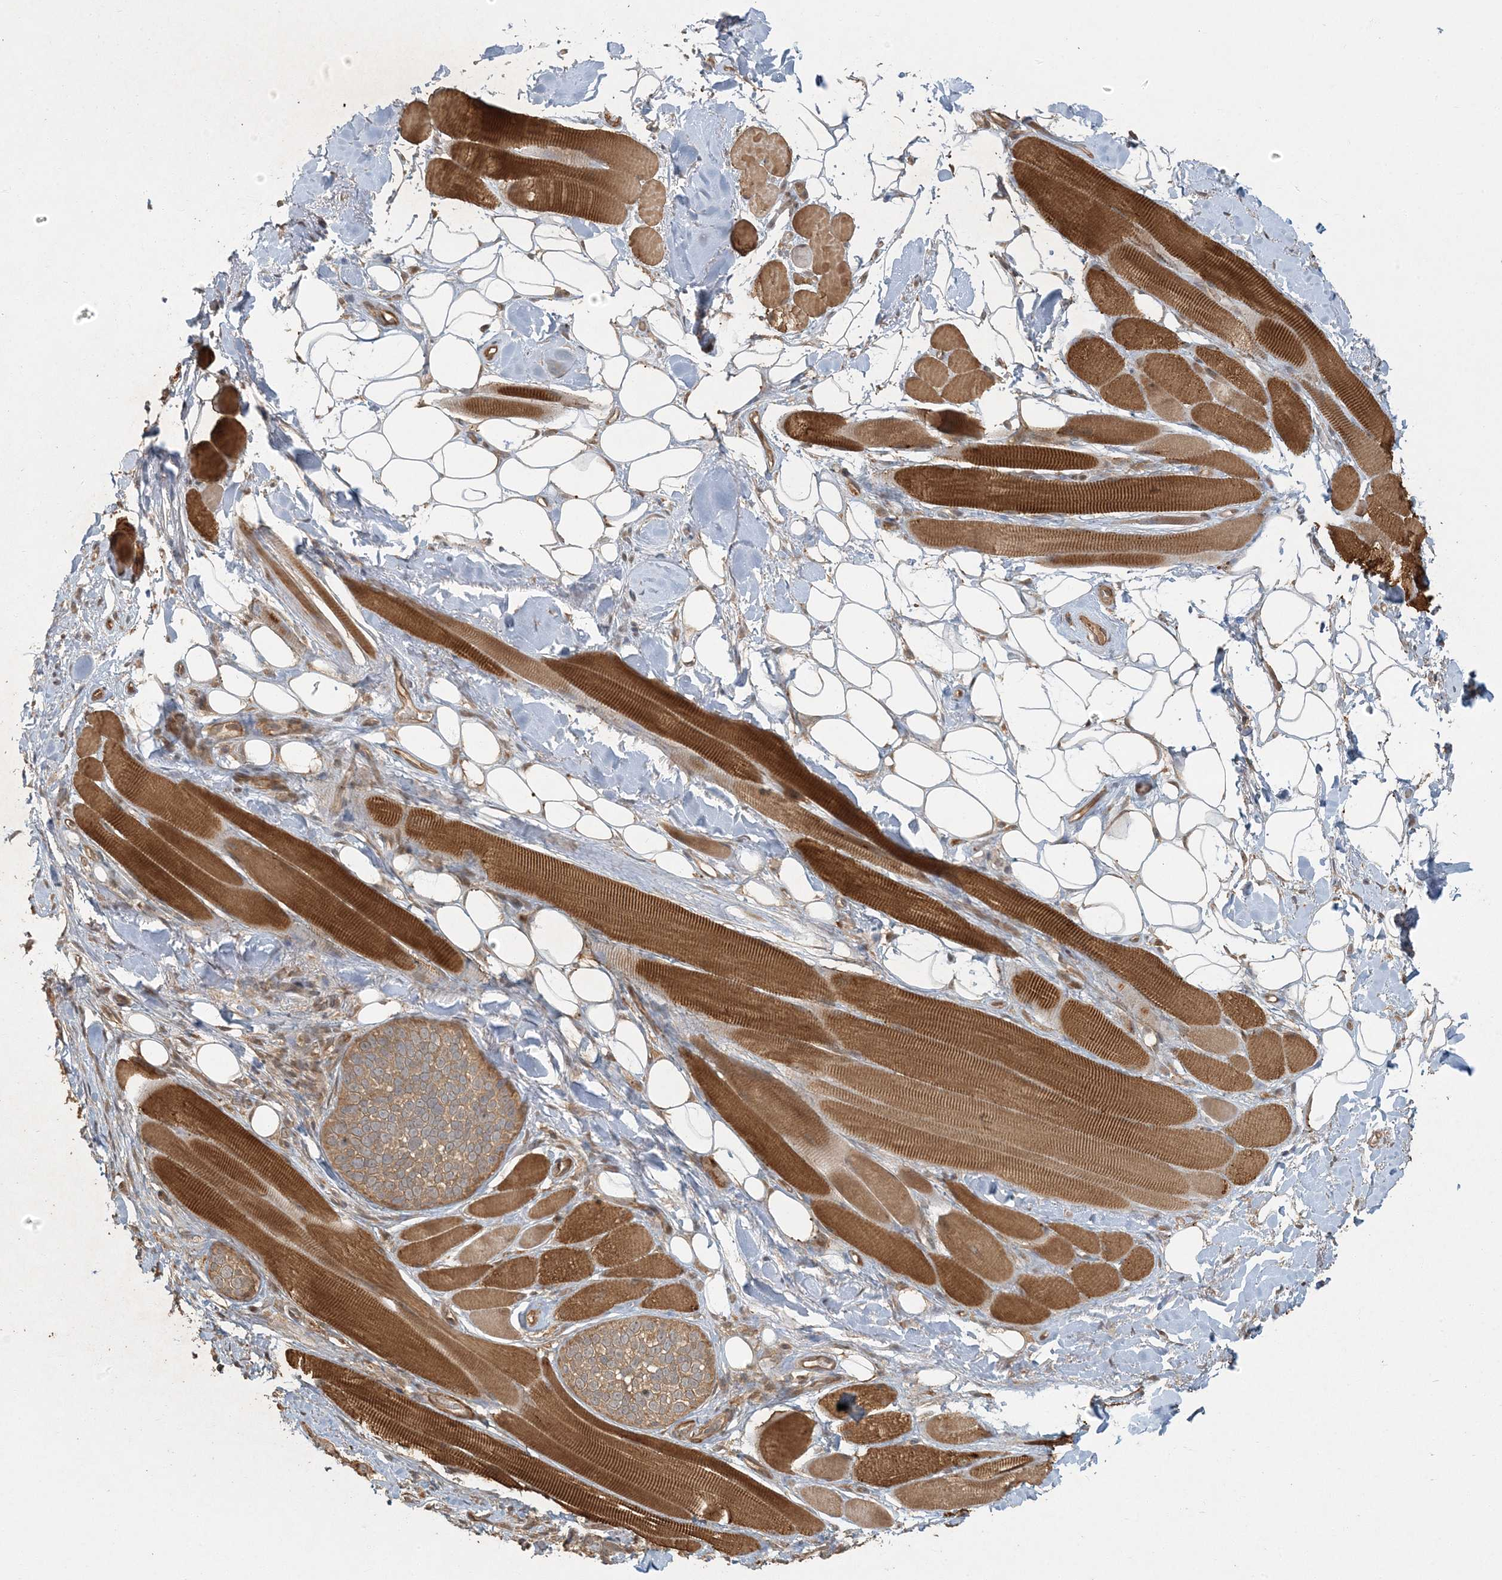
{"staining": {"intensity": "moderate", "quantity": ">75%", "location": "cytoplasmic/membranous"}, "tissue": "skin cancer", "cell_type": "Tumor cells", "image_type": "cancer", "snomed": [{"axis": "morphology", "description": "Basal cell carcinoma"}, {"axis": "topography", "description": "Skin"}], "caption": "Tumor cells demonstrate medium levels of moderate cytoplasmic/membranous positivity in approximately >75% of cells in human skin cancer.", "gene": "AK9", "patient": {"sex": "male", "age": 62}}